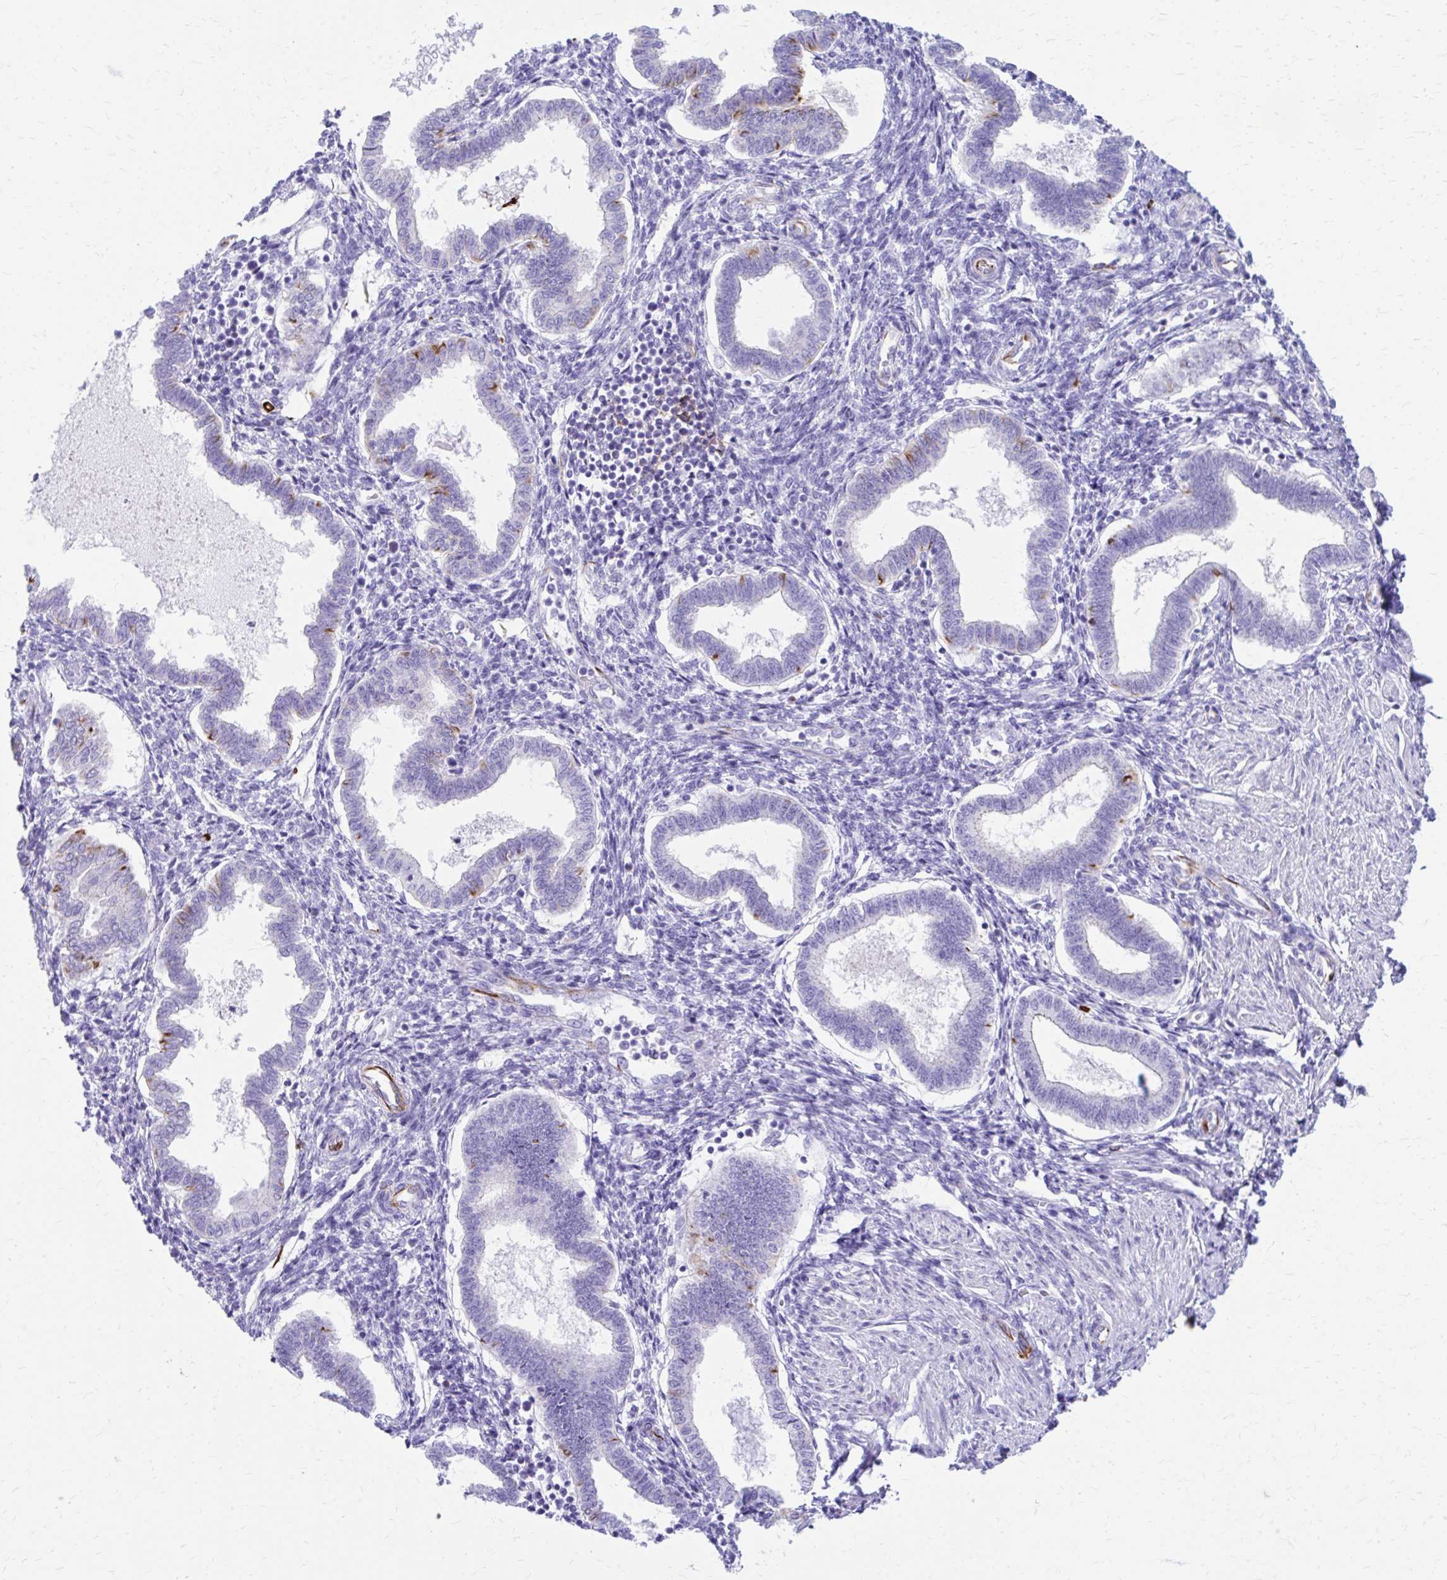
{"staining": {"intensity": "negative", "quantity": "none", "location": "none"}, "tissue": "endometrium", "cell_type": "Cells in endometrial stroma", "image_type": "normal", "snomed": [{"axis": "morphology", "description": "Normal tissue, NOS"}, {"axis": "topography", "description": "Endometrium"}], "caption": "IHC micrograph of normal endometrium: human endometrium stained with DAB (3,3'-diaminobenzidine) exhibits no significant protein staining in cells in endometrial stroma. (Stains: DAB immunohistochemistry with hematoxylin counter stain, Microscopy: brightfield microscopy at high magnification).", "gene": "ZNF699", "patient": {"sex": "female", "age": 24}}